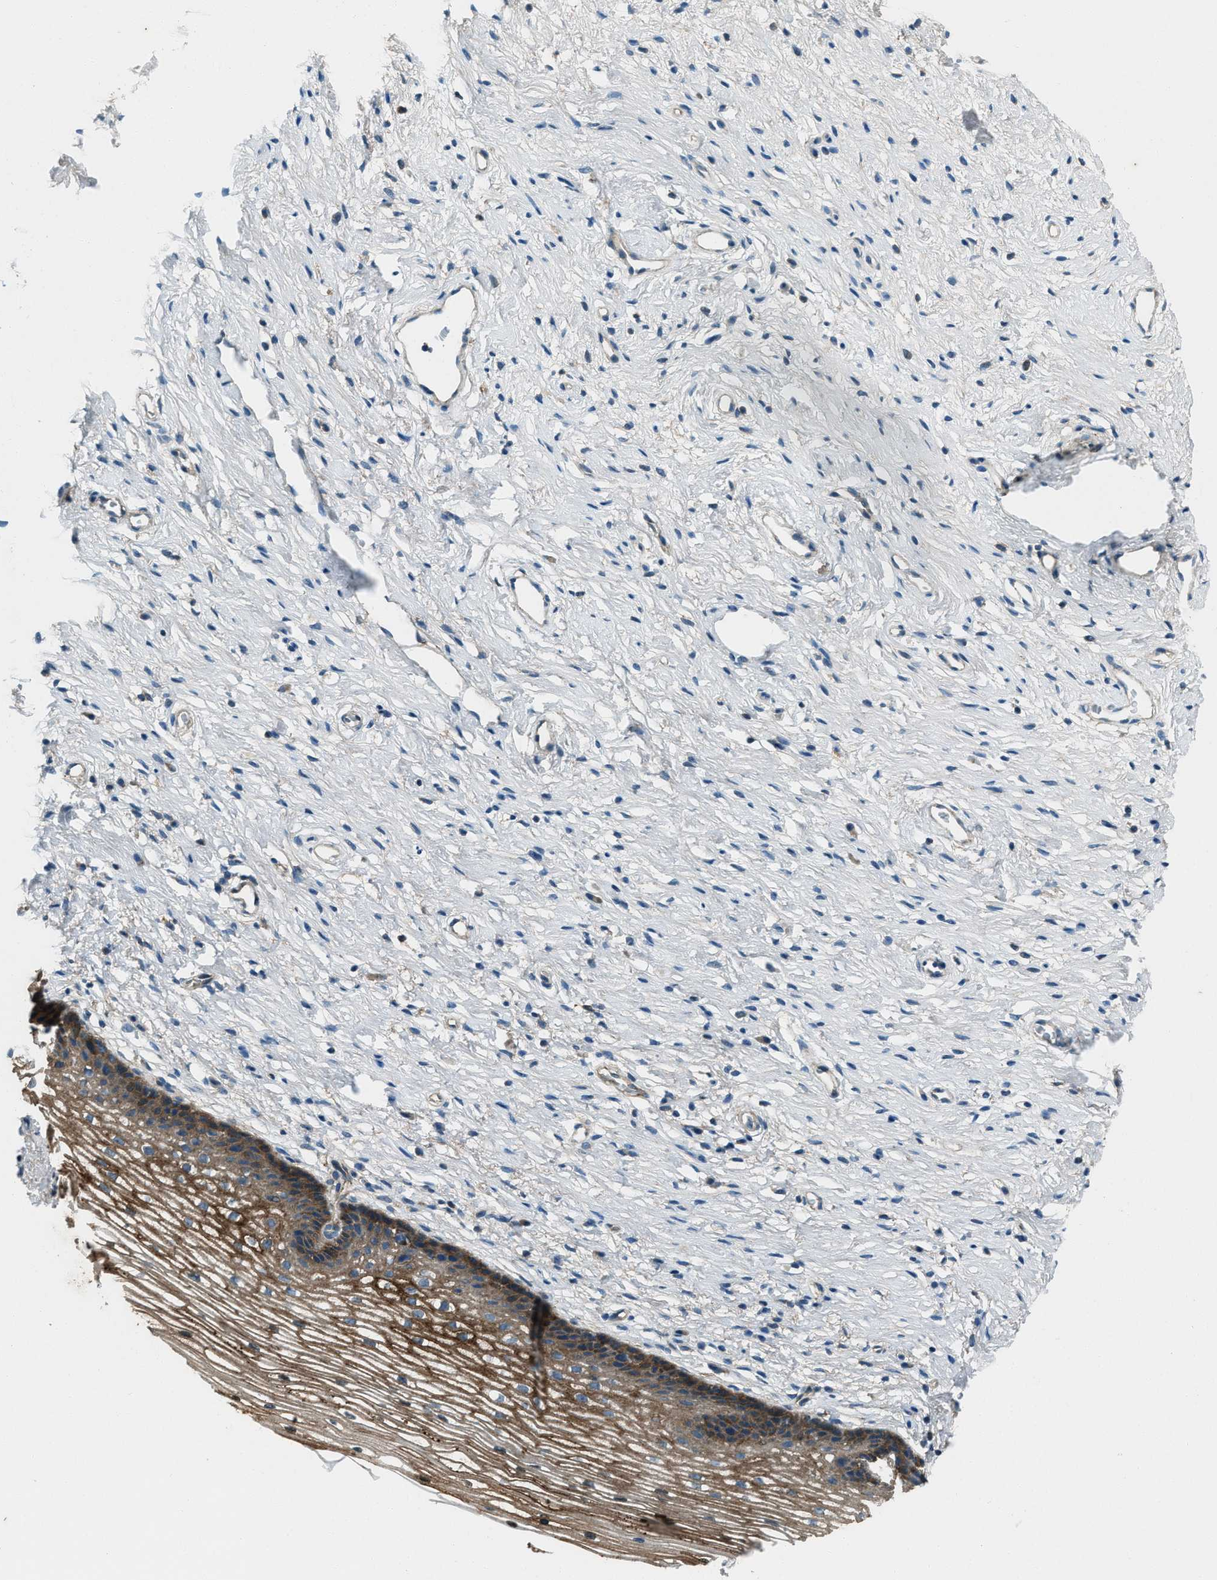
{"staining": {"intensity": "negative", "quantity": "none", "location": "none"}, "tissue": "cervix", "cell_type": "Glandular cells", "image_type": "normal", "snomed": [{"axis": "morphology", "description": "Normal tissue, NOS"}, {"axis": "topography", "description": "Cervix"}], "caption": "An immunohistochemistry image of unremarkable cervix is shown. There is no staining in glandular cells of cervix. (DAB (3,3'-diaminobenzidine) immunohistochemistry (IHC), high magnification).", "gene": "SVIL", "patient": {"sex": "female", "age": 77}}